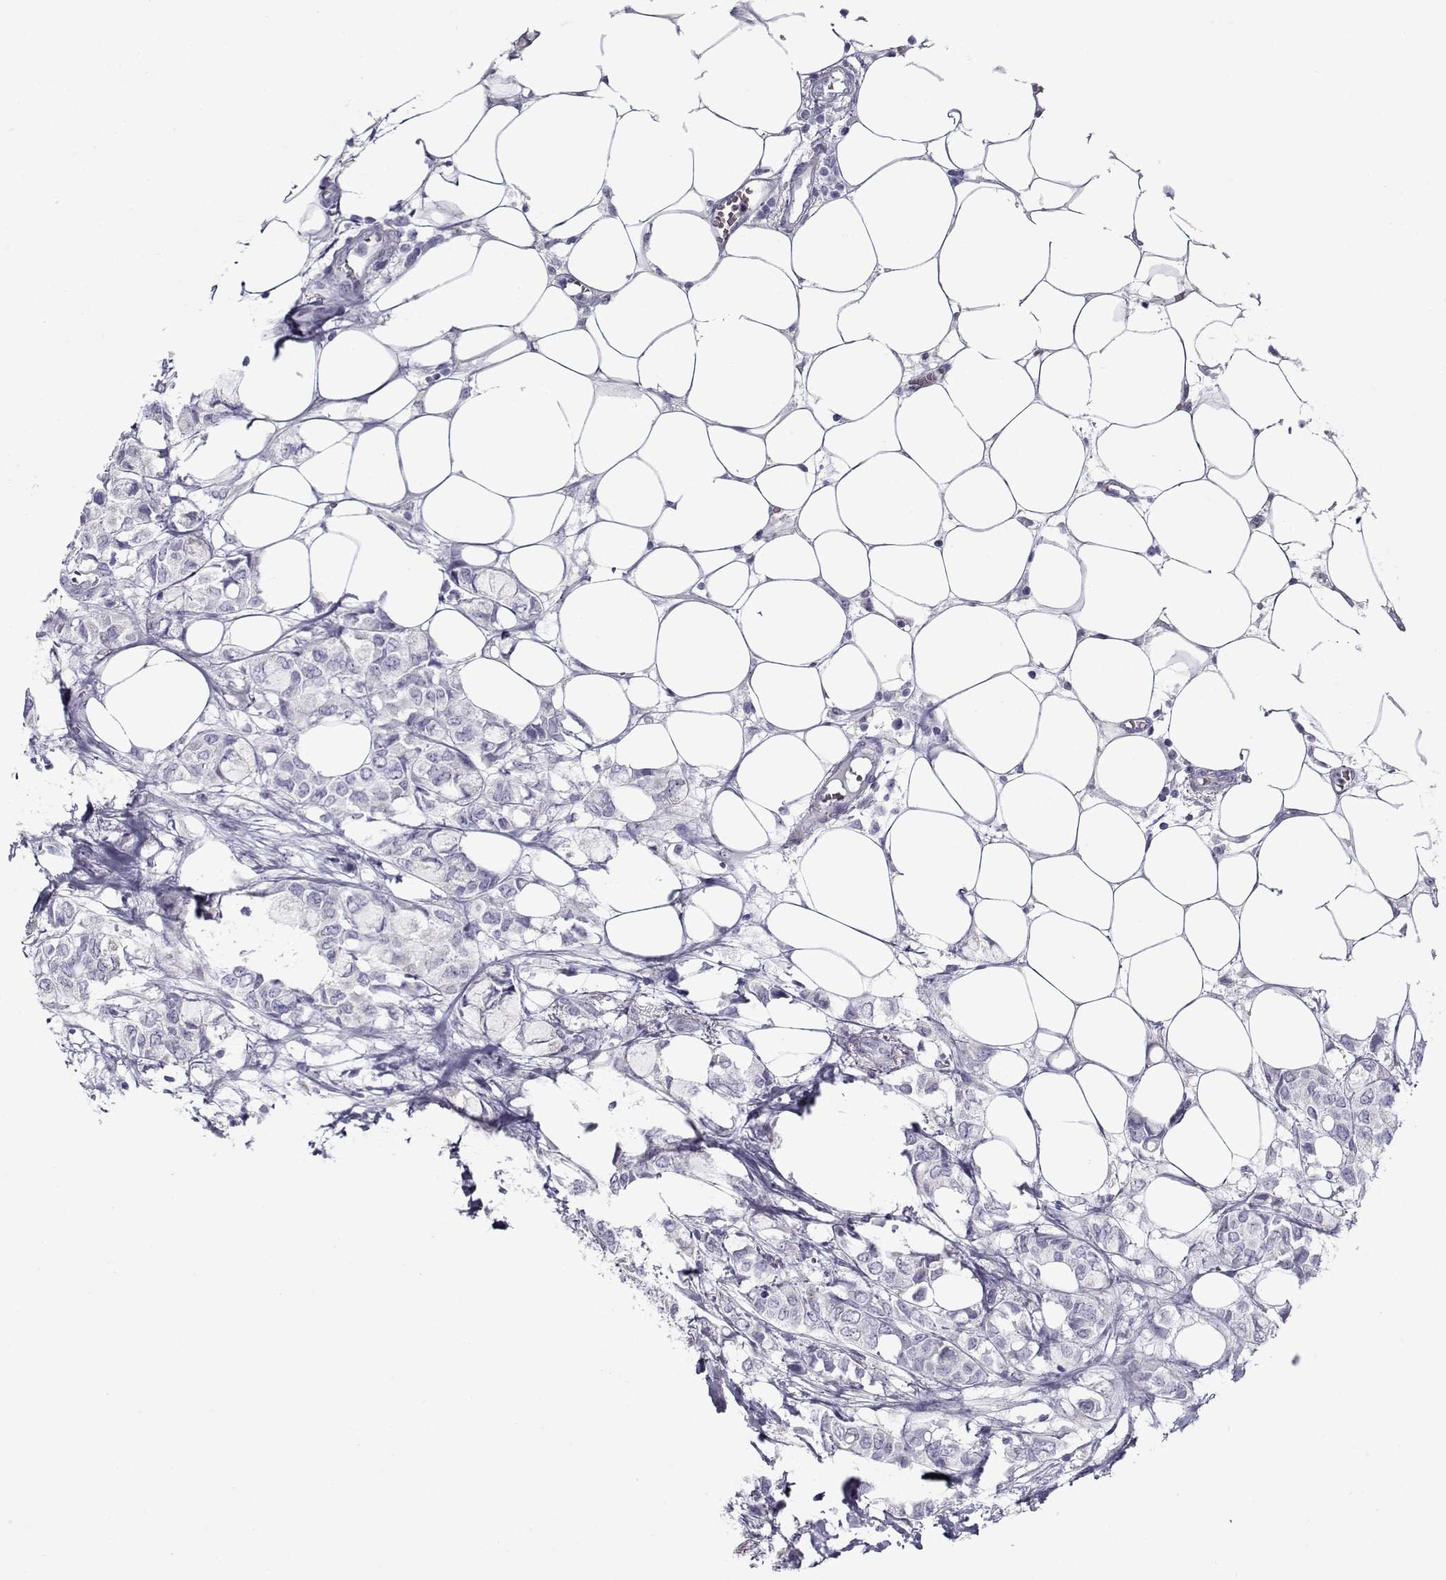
{"staining": {"intensity": "negative", "quantity": "none", "location": "none"}, "tissue": "breast cancer", "cell_type": "Tumor cells", "image_type": "cancer", "snomed": [{"axis": "morphology", "description": "Duct carcinoma"}, {"axis": "topography", "description": "Breast"}], "caption": "IHC histopathology image of neoplastic tissue: breast cancer stained with DAB (3,3'-diaminobenzidine) demonstrates no significant protein expression in tumor cells.", "gene": "GAGE2A", "patient": {"sex": "female", "age": 85}}